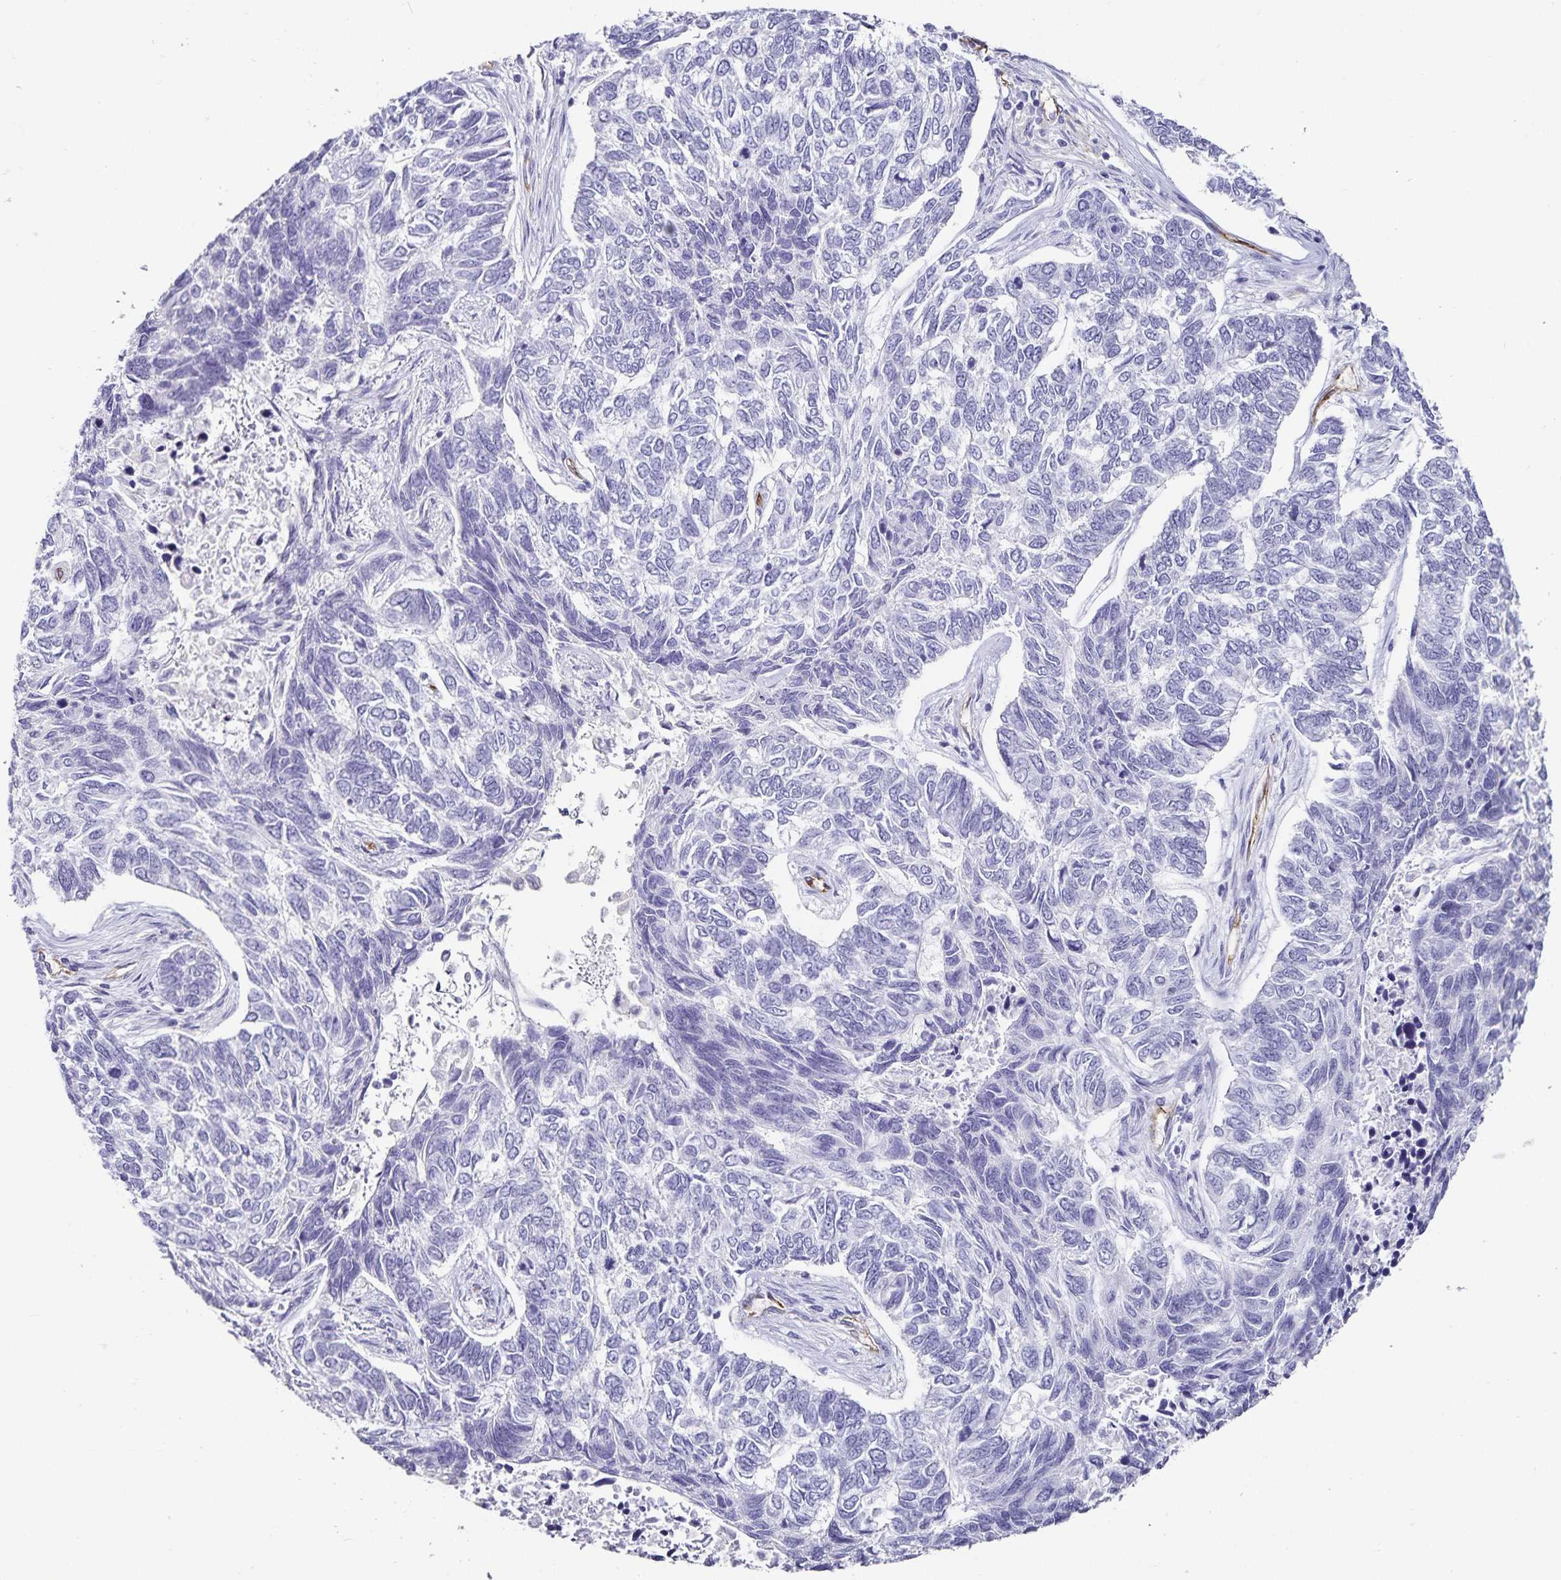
{"staining": {"intensity": "negative", "quantity": "none", "location": "none"}, "tissue": "skin cancer", "cell_type": "Tumor cells", "image_type": "cancer", "snomed": [{"axis": "morphology", "description": "Basal cell carcinoma"}, {"axis": "topography", "description": "Skin"}], "caption": "High magnification brightfield microscopy of skin basal cell carcinoma stained with DAB (3,3'-diaminobenzidine) (brown) and counterstained with hematoxylin (blue): tumor cells show no significant staining.", "gene": "PODXL", "patient": {"sex": "female", "age": 65}}